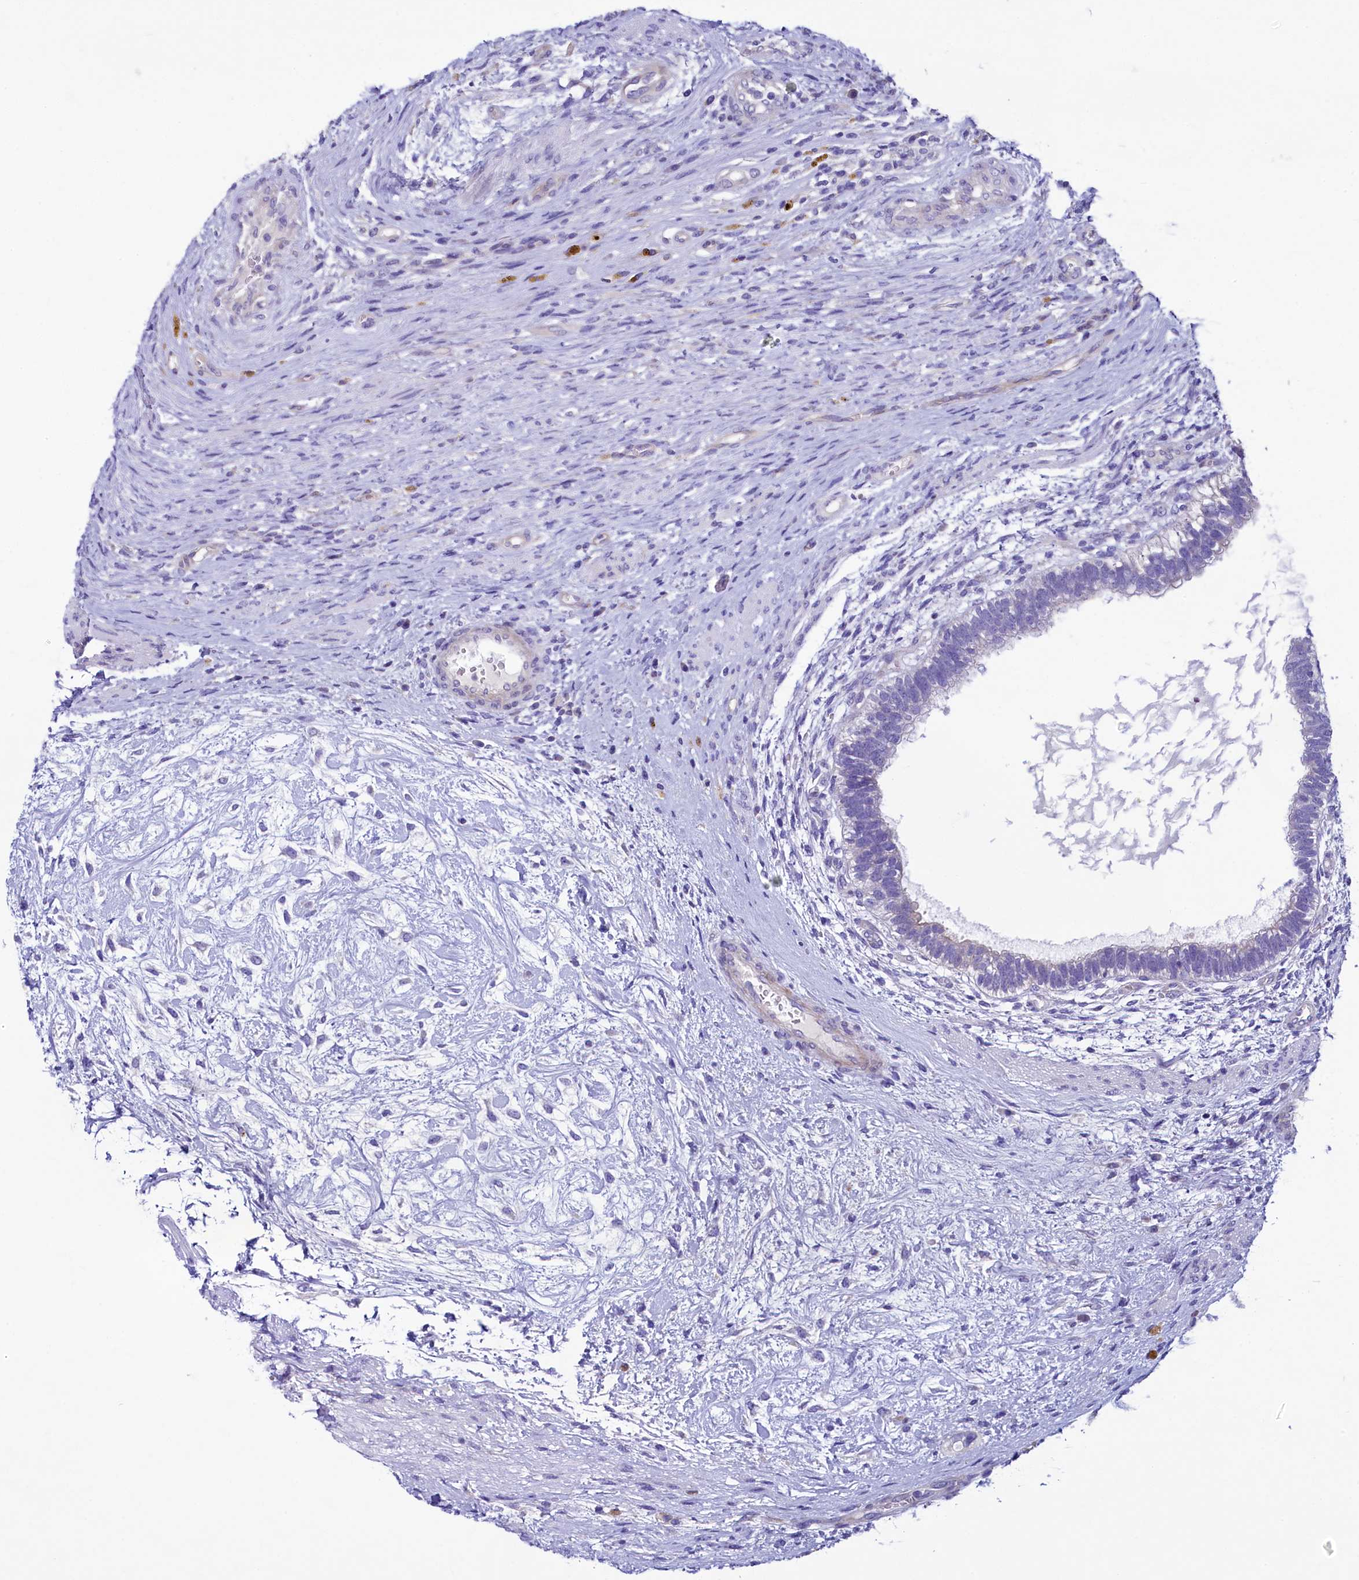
{"staining": {"intensity": "negative", "quantity": "none", "location": "none"}, "tissue": "testis cancer", "cell_type": "Tumor cells", "image_type": "cancer", "snomed": [{"axis": "morphology", "description": "Carcinoma, Embryonal, NOS"}, {"axis": "topography", "description": "Testis"}], "caption": "IHC histopathology image of neoplastic tissue: human testis cancer (embryonal carcinoma) stained with DAB demonstrates no significant protein positivity in tumor cells.", "gene": "KRBOX5", "patient": {"sex": "male", "age": 26}}